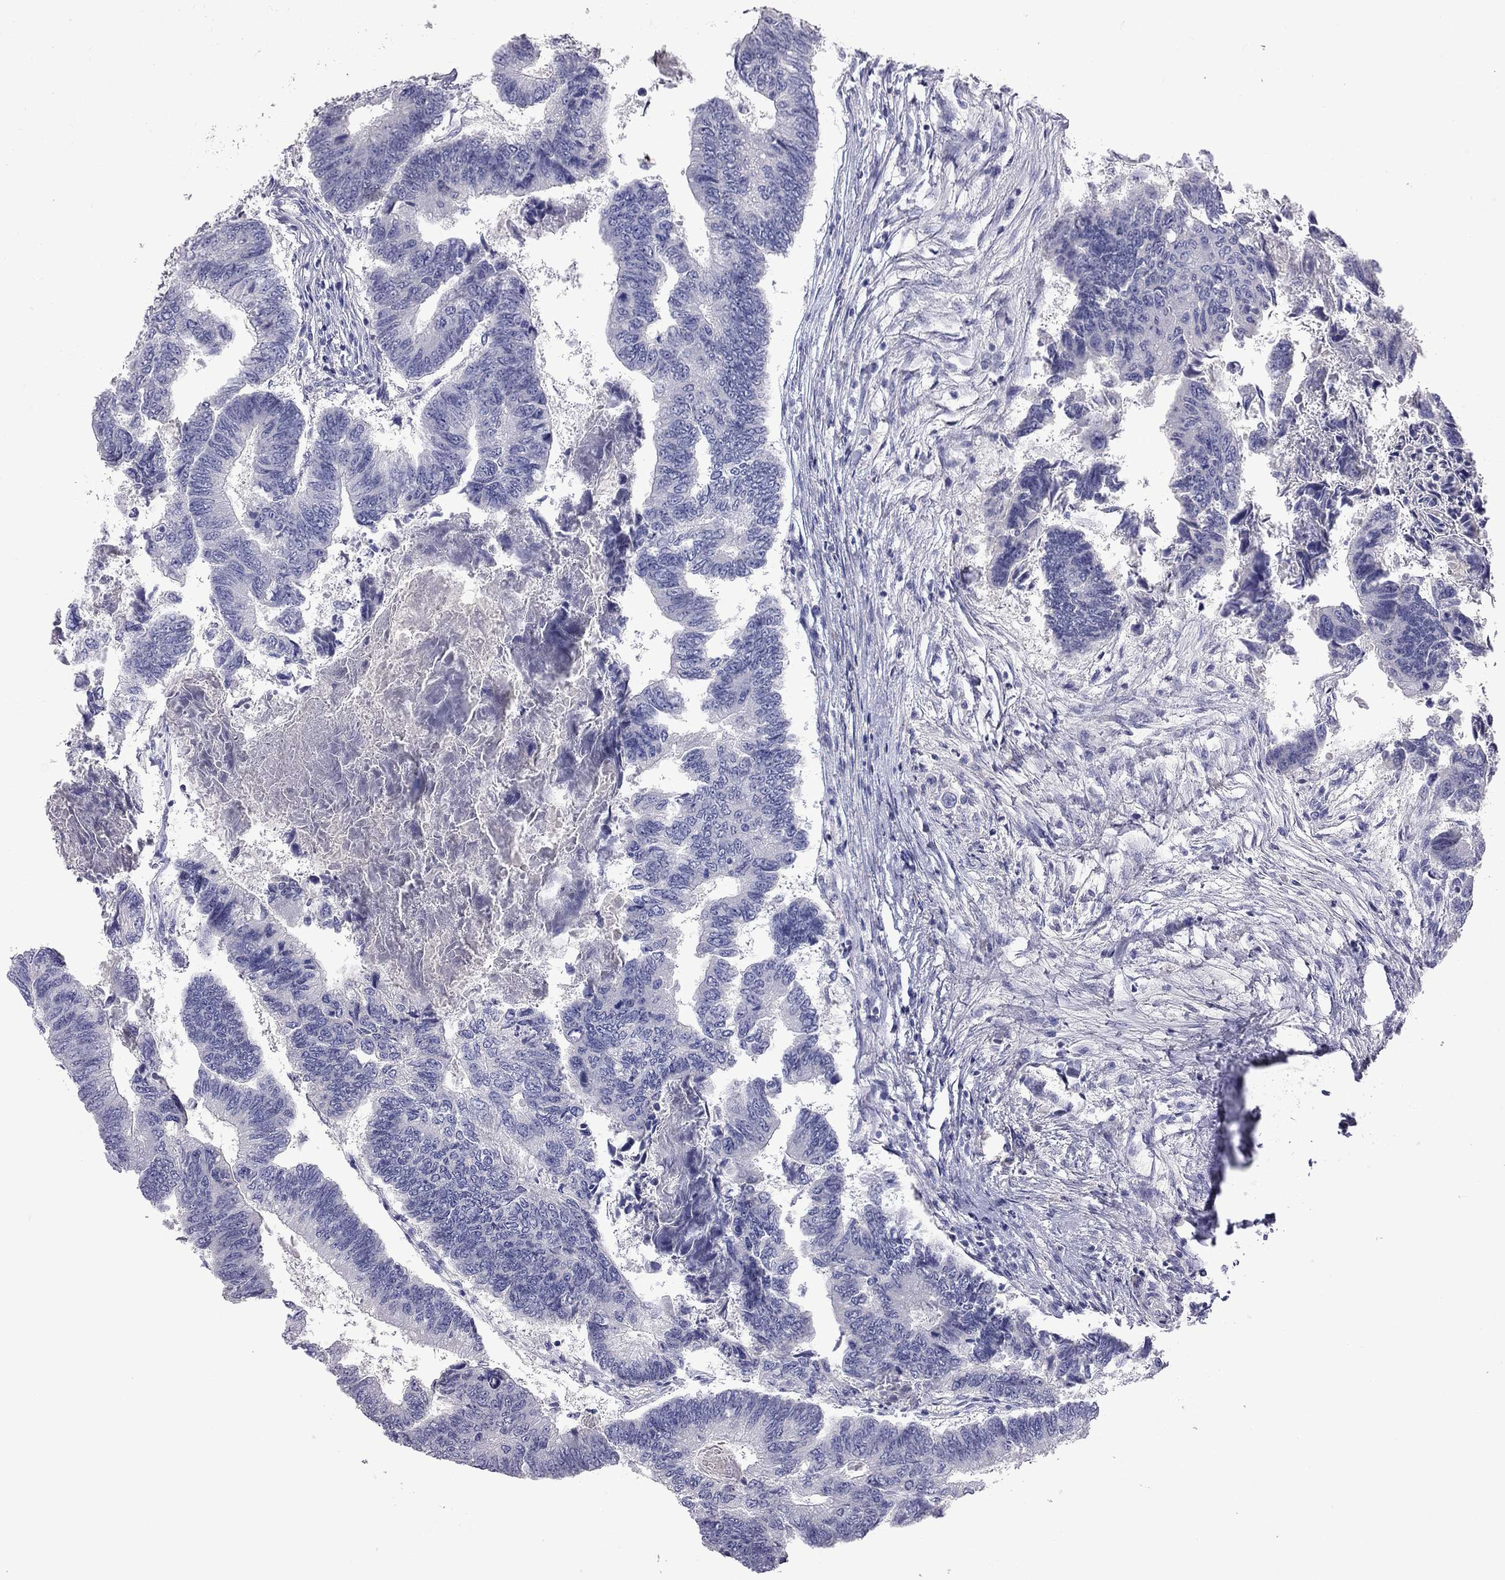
{"staining": {"intensity": "negative", "quantity": "none", "location": "none"}, "tissue": "colorectal cancer", "cell_type": "Tumor cells", "image_type": "cancer", "snomed": [{"axis": "morphology", "description": "Adenocarcinoma, NOS"}, {"axis": "topography", "description": "Colon"}], "caption": "Immunohistochemical staining of human adenocarcinoma (colorectal) shows no significant expression in tumor cells.", "gene": "CFAP91", "patient": {"sex": "female", "age": 65}}